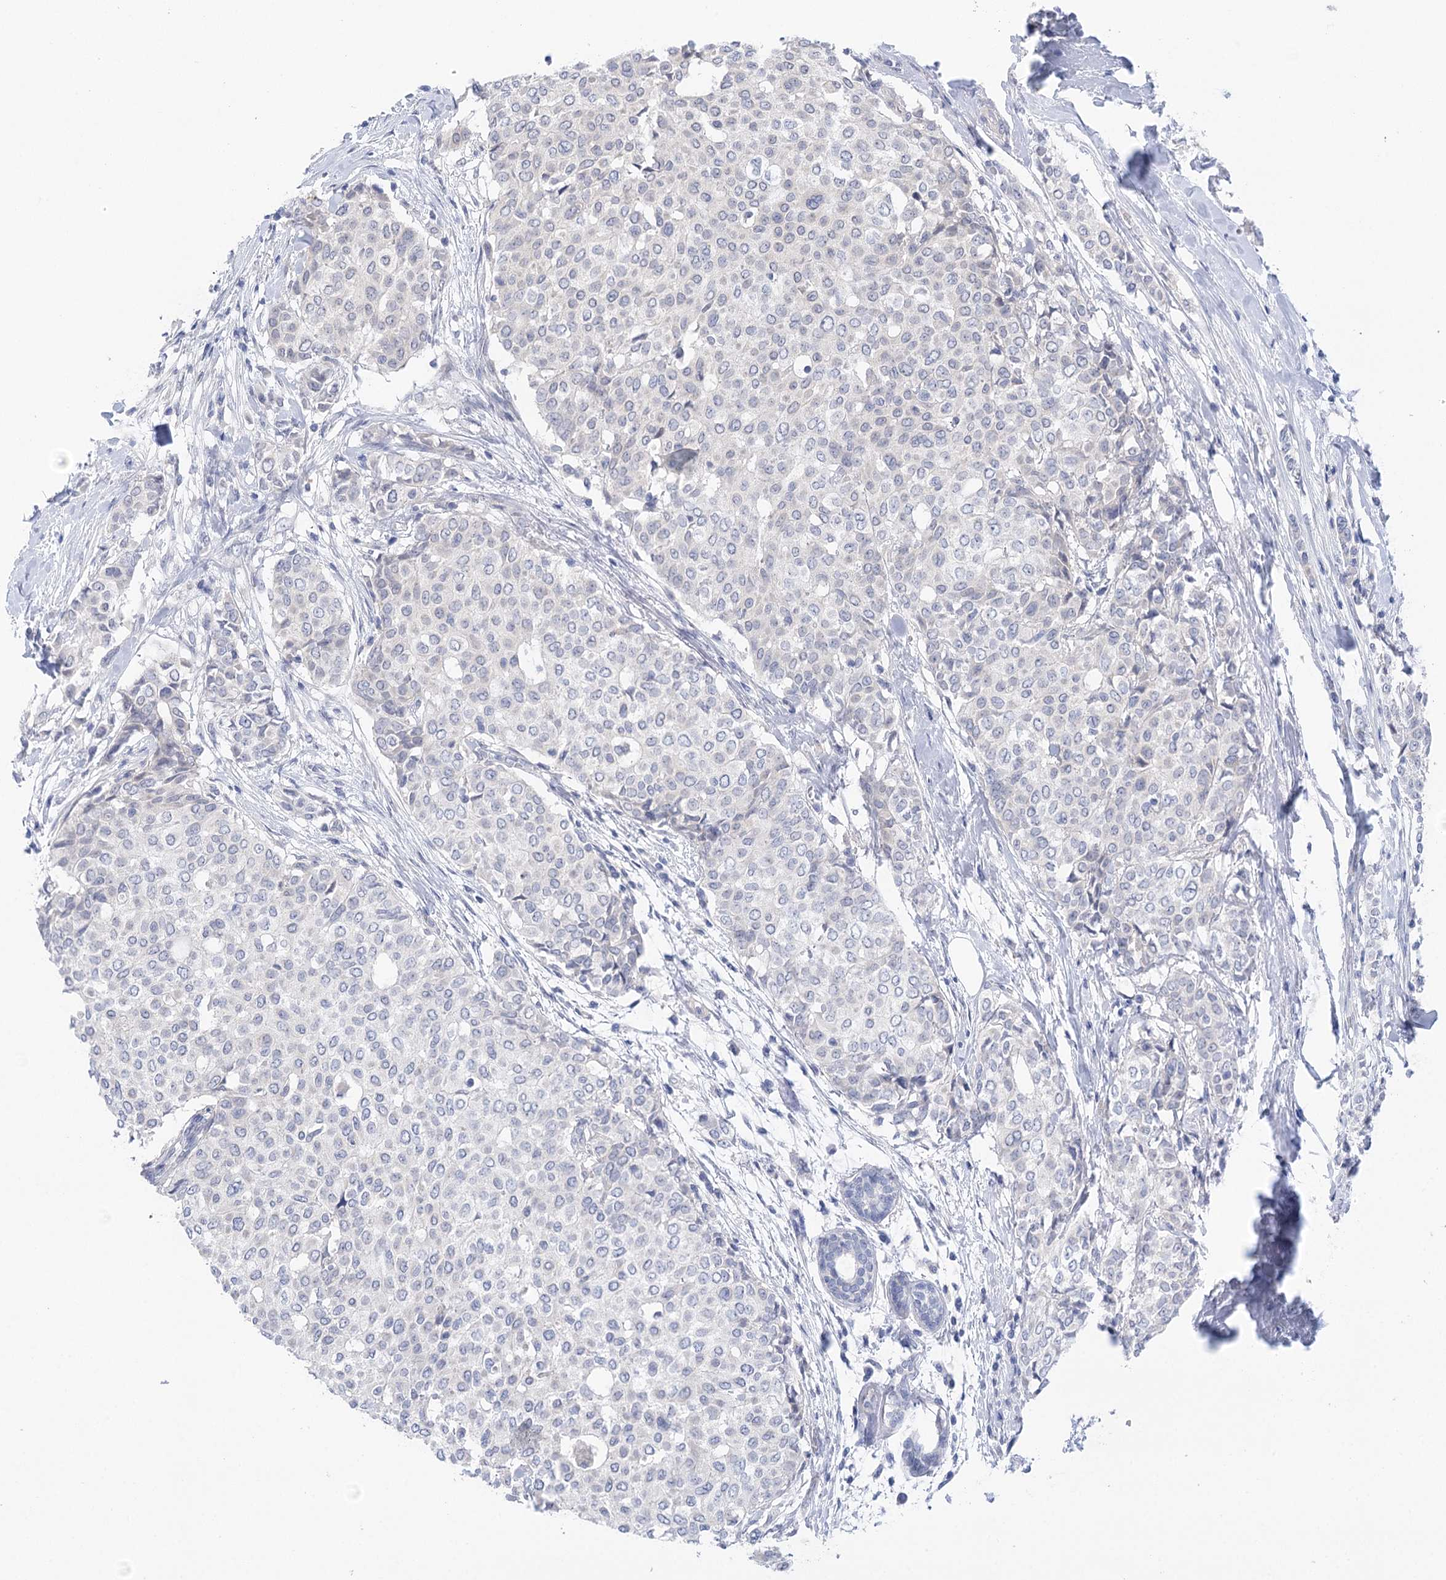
{"staining": {"intensity": "negative", "quantity": "none", "location": "none"}, "tissue": "breast cancer", "cell_type": "Tumor cells", "image_type": "cancer", "snomed": [{"axis": "morphology", "description": "Lobular carcinoma"}, {"axis": "topography", "description": "Breast"}], "caption": "Immunohistochemical staining of human lobular carcinoma (breast) demonstrates no significant expression in tumor cells.", "gene": "LALBA", "patient": {"sex": "female", "age": 51}}